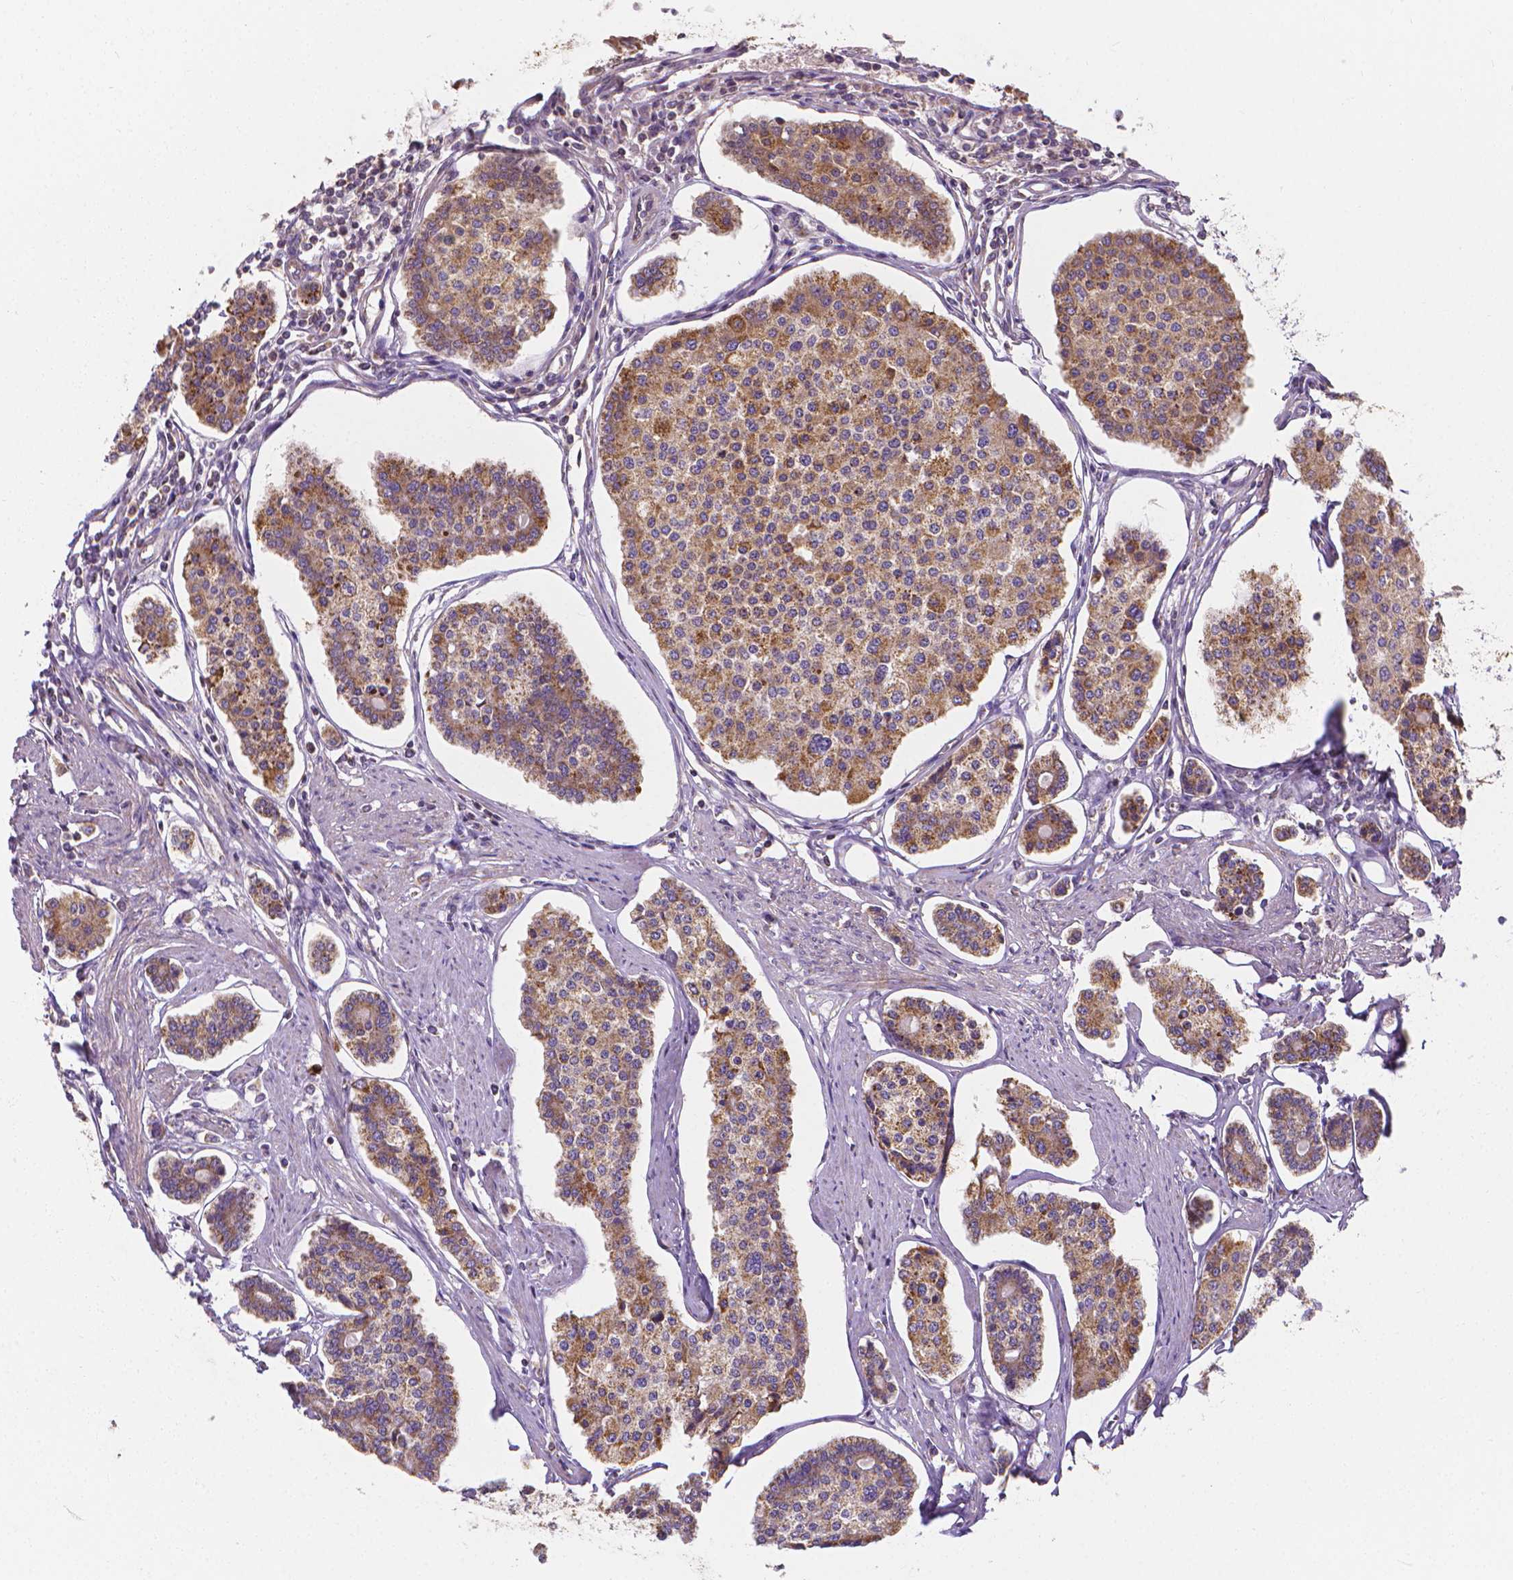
{"staining": {"intensity": "moderate", "quantity": ">75%", "location": "cytoplasmic/membranous"}, "tissue": "carcinoid", "cell_type": "Tumor cells", "image_type": "cancer", "snomed": [{"axis": "morphology", "description": "Carcinoid, malignant, NOS"}, {"axis": "topography", "description": "Small intestine"}], "caption": "This micrograph reveals immunohistochemistry (IHC) staining of malignant carcinoid, with medium moderate cytoplasmic/membranous staining in about >75% of tumor cells.", "gene": "SNCAIP", "patient": {"sex": "female", "age": 65}}